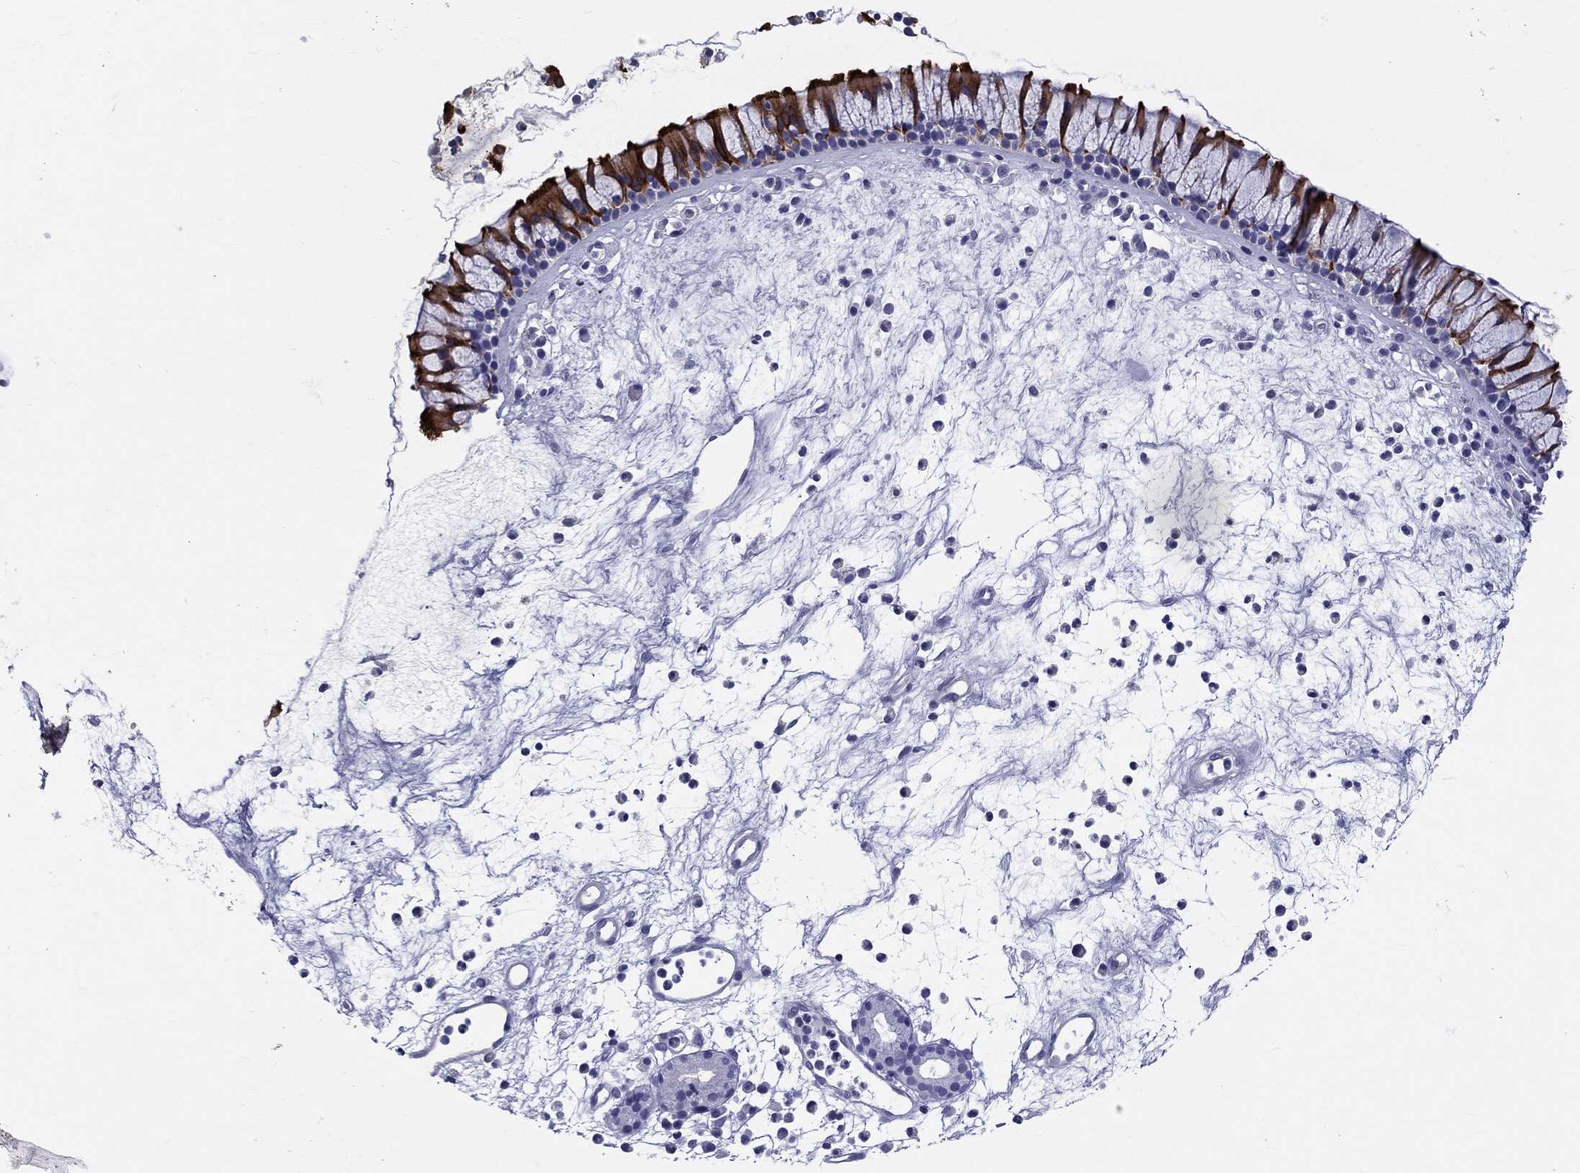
{"staining": {"intensity": "strong", "quantity": "<25%", "location": "cytoplasmic/membranous"}, "tissue": "nasopharynx", "cell_type": "Respiratory epithelial cells", "image_type": "normal", "snomed": [{"axis": "morphology", "description": "Normal tissue, NOS"}, {"axis": "topography", "description": "Nasopharynx"}], "caption": "A high-resolution micrograph shows IHC staining of benign nasopharynx, which reveals strong cytoplasmic/membranous staining in about <25% of respiratory epithelial cells. (brown staining indicates protein expression, while blue staining denotes nuclei).", "gene": "DNALI1", "patient": {"sex": "male", "age": 77}}